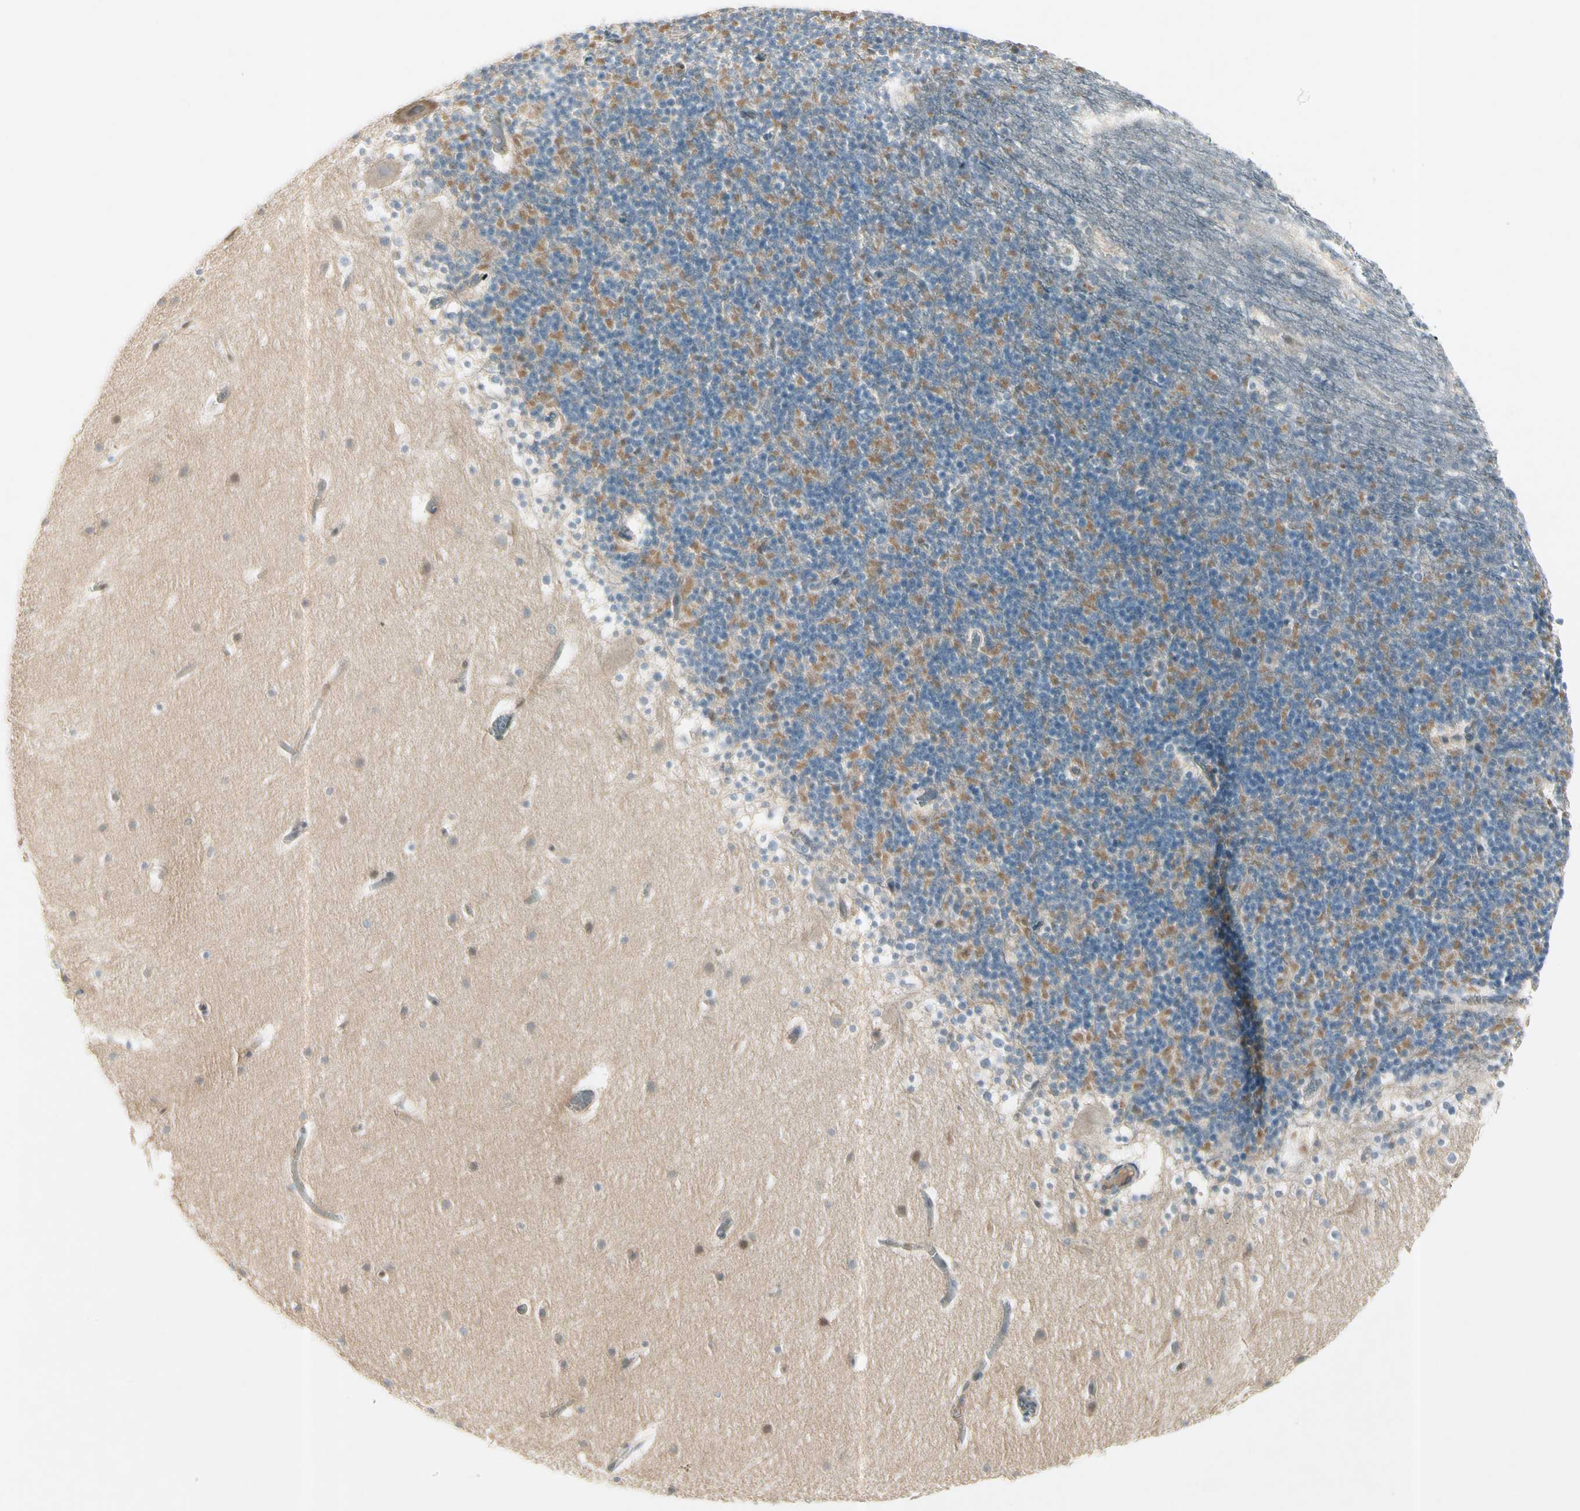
{"staining": {"intensity": "moderate", "quantity": "<25%", "location": "cytoplasmic/membranous"}, "tissue": "cerebellum", "cell_type": "Cells in granular layer", "image_type": "normal", "snomed": [{"axis": "morphology", "description": "Normal tissue, NOS"}, {"axis": "topography", "description": "Cerebellum"}], "caption": "IHC of unremarkable human cerebellum demonstrates low levels of moderate cytoplasmic/membranous expression in about <25% of cells in granular layer. Using DAB (3,3'-diaminobenzidine) (brown) and hematoxylin (blue) stains, captured at high magnification using brightfield microscopy.", "gene": "CYP2E1", "patient": {"sex": "male", "age": 45}}